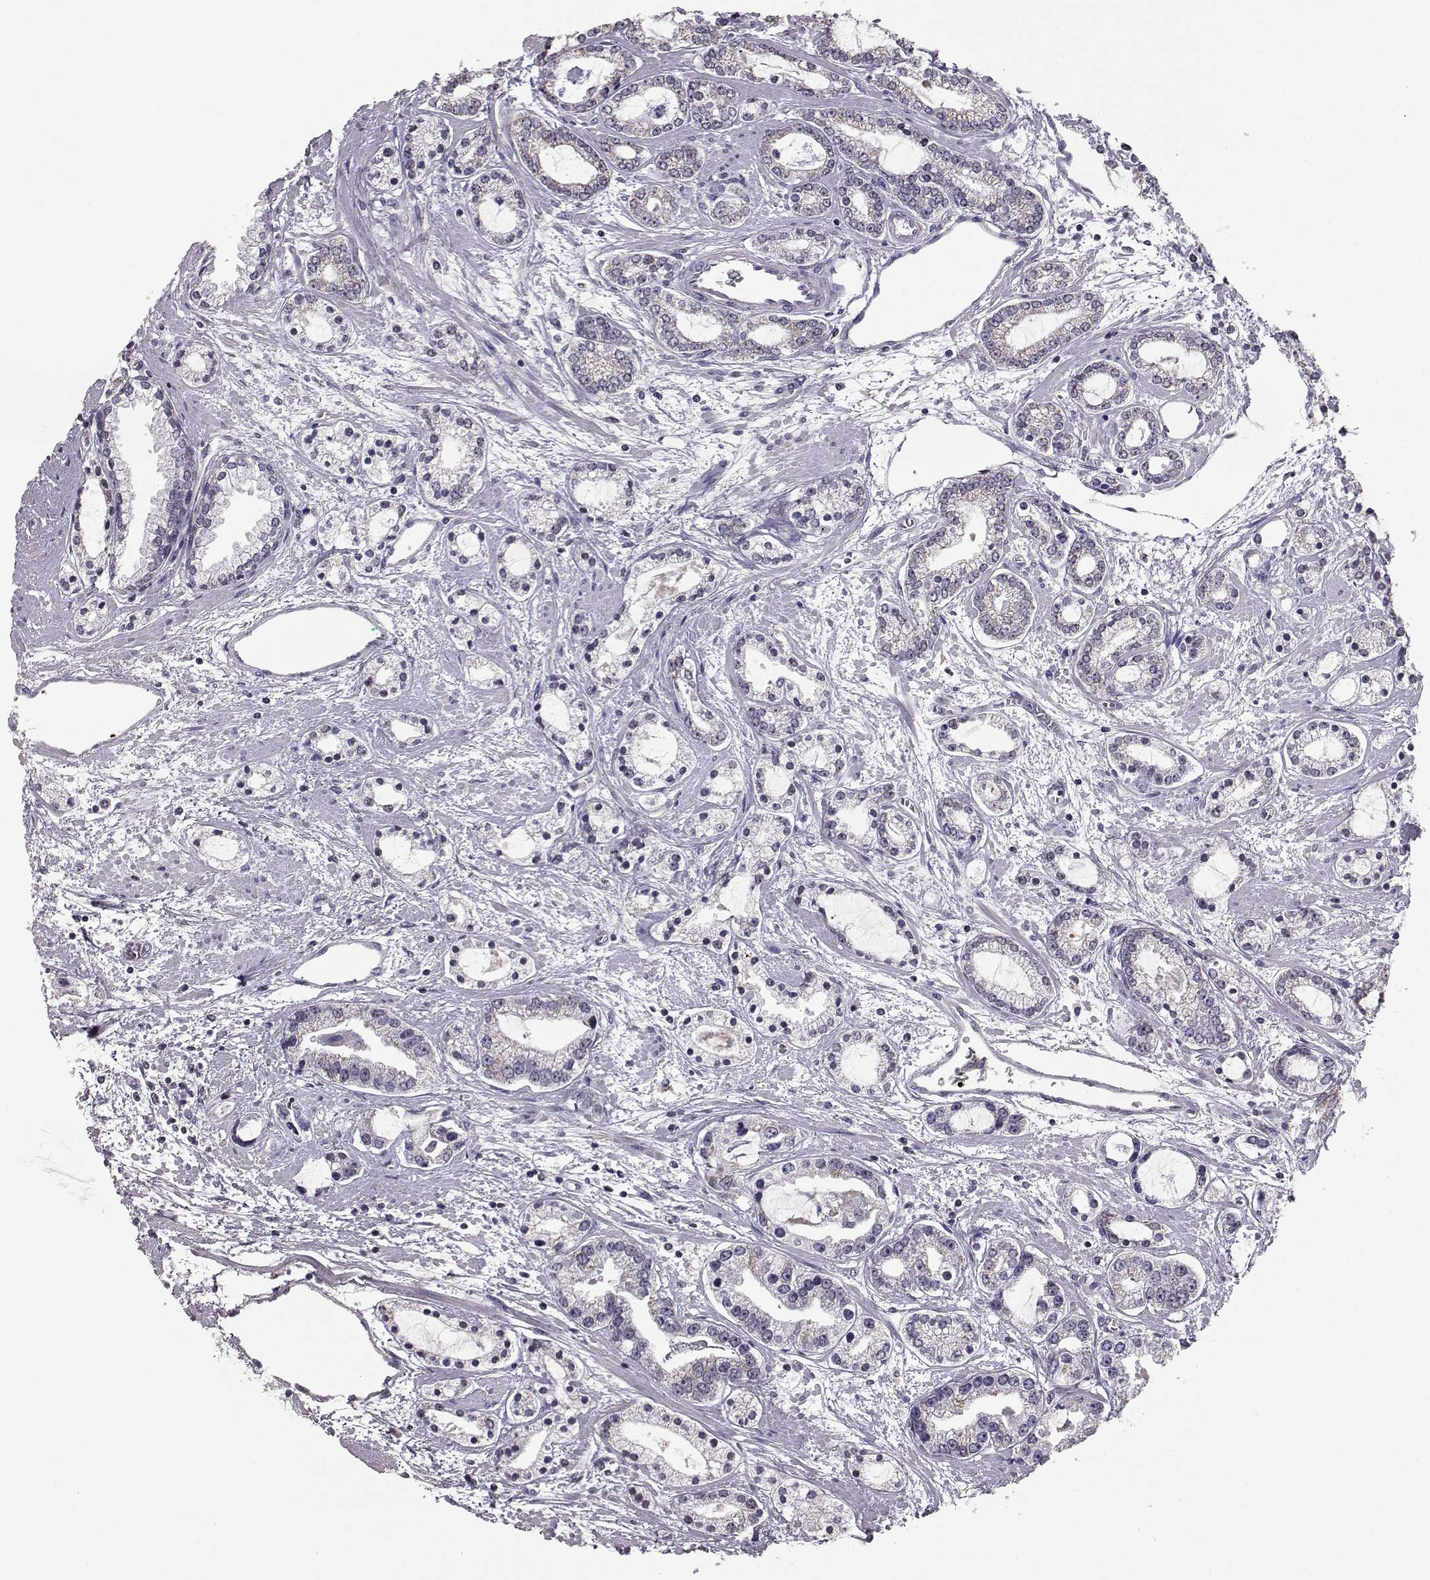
{"staining": {"intensity": "negative", "quantity": "none", "location": "none"}, "tissue": "prostate cancer", "cell_type": "Tumor cells", "image_type": "cancer", "snomed": [{"axis": "morphology", "description": "Adenocarcinoma, Medium grade"}, {"axis": "topography", "description": "Prostate"}], "caption": "High power microscopy micrograph of an immunohistochemistry (IHC) micrograph of prostate cancer (adenocarcinoma (medium-grade)), revealing no significant expression in tumor cells.", "gene": "ALDH3A1", "patient": {"sex": "male", "age": 57}}